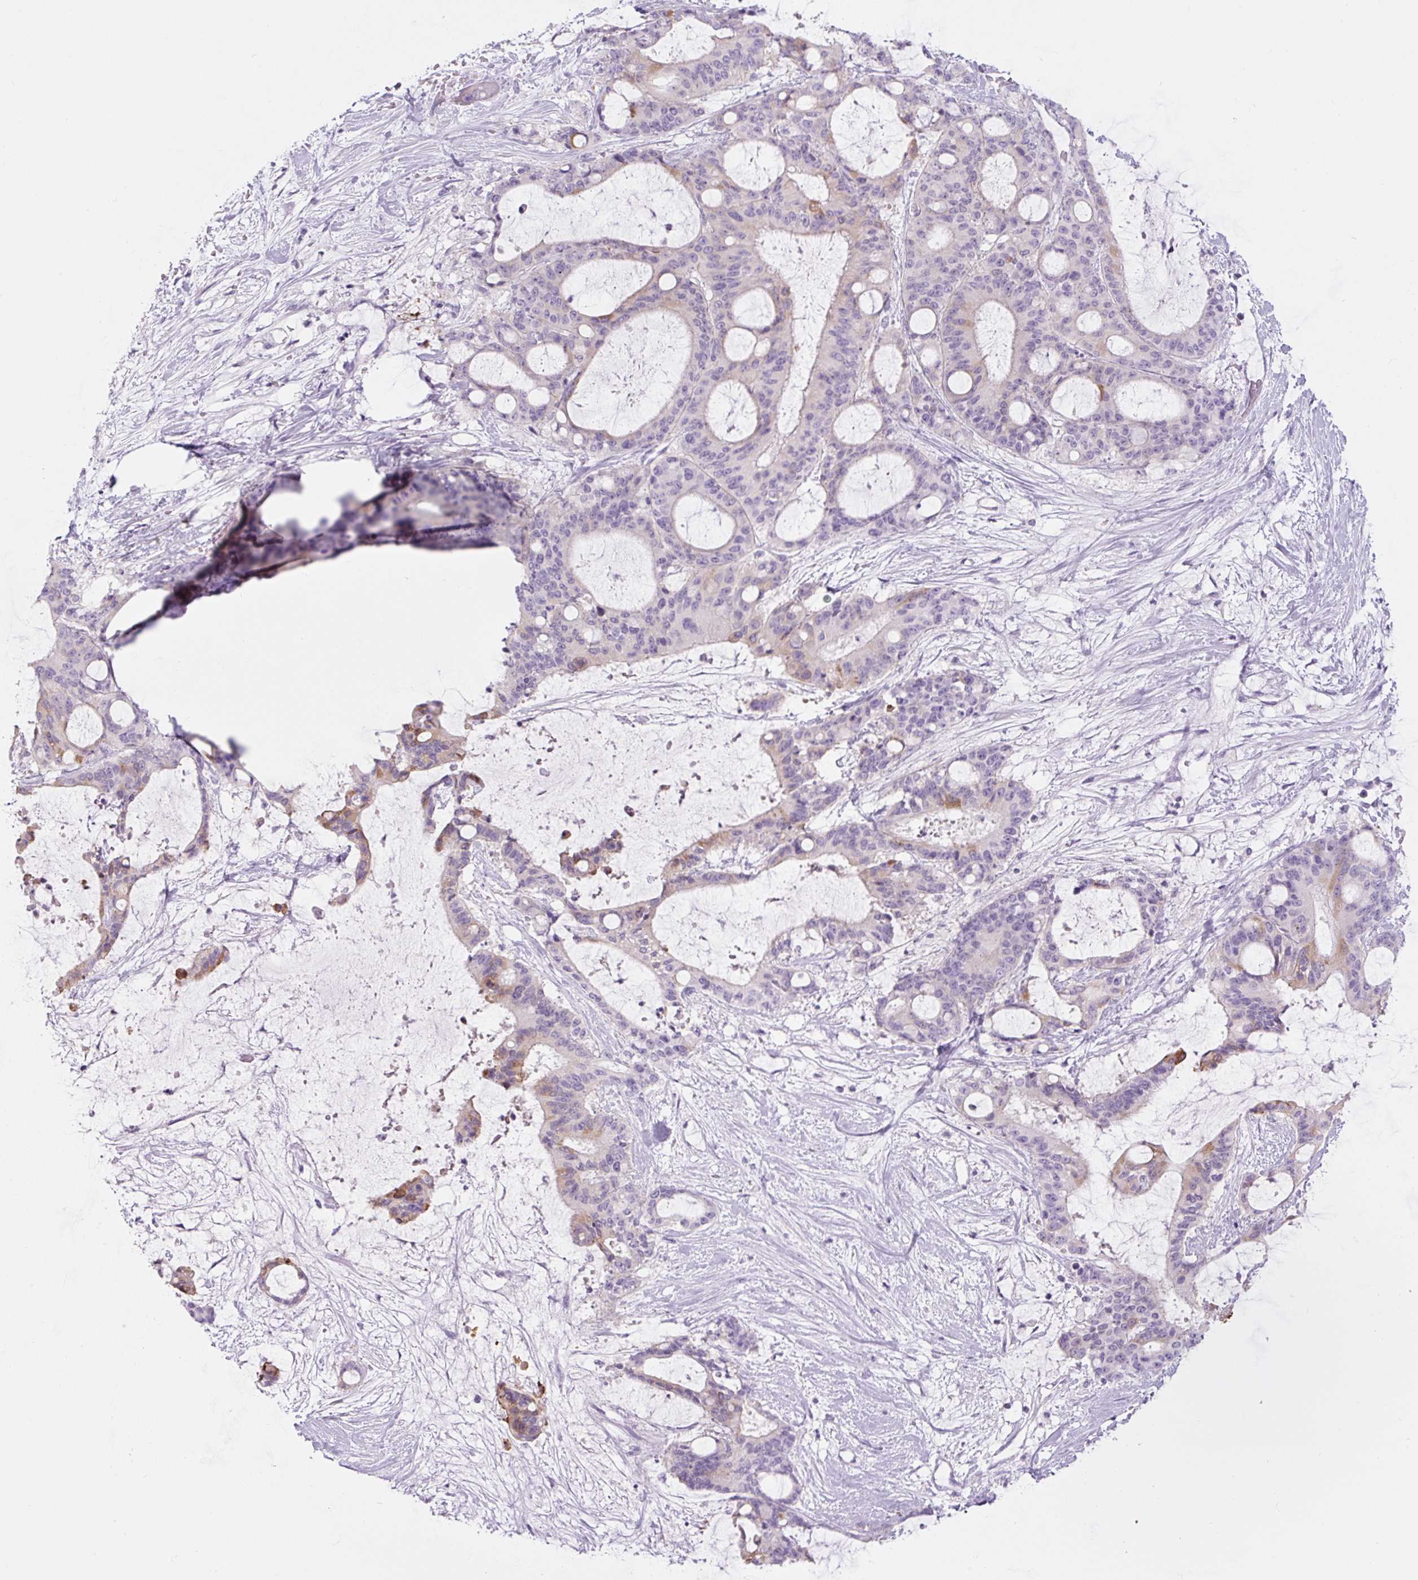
{"staining": {"intensity": "moderate", "quantity": "<25%", "location": "cytoplasmic/membranous"}, "tissue": "liver cancer", "cell_type": "Tumor cells", "image_type": "cancer", "snomed": [{"axis": "morphology", "description": "Normal tissue, NOS"}, {"axis": "morphology", "description": "Cholangiocarcinoma"}, {"axis": "topography", "description": "Liver"}, {"axis": "topography", "description": "Peripheral nerve tissue"}], "caption": "IHC histopathology image of human liver cancer stained for a protein (brown), which demonstrates low levels of moderate cytoplasmic/membranous expression in approximately <25% of tumor cells.", "gene": "COL9A2", "patient": {"sex": "female", "age": 73}}